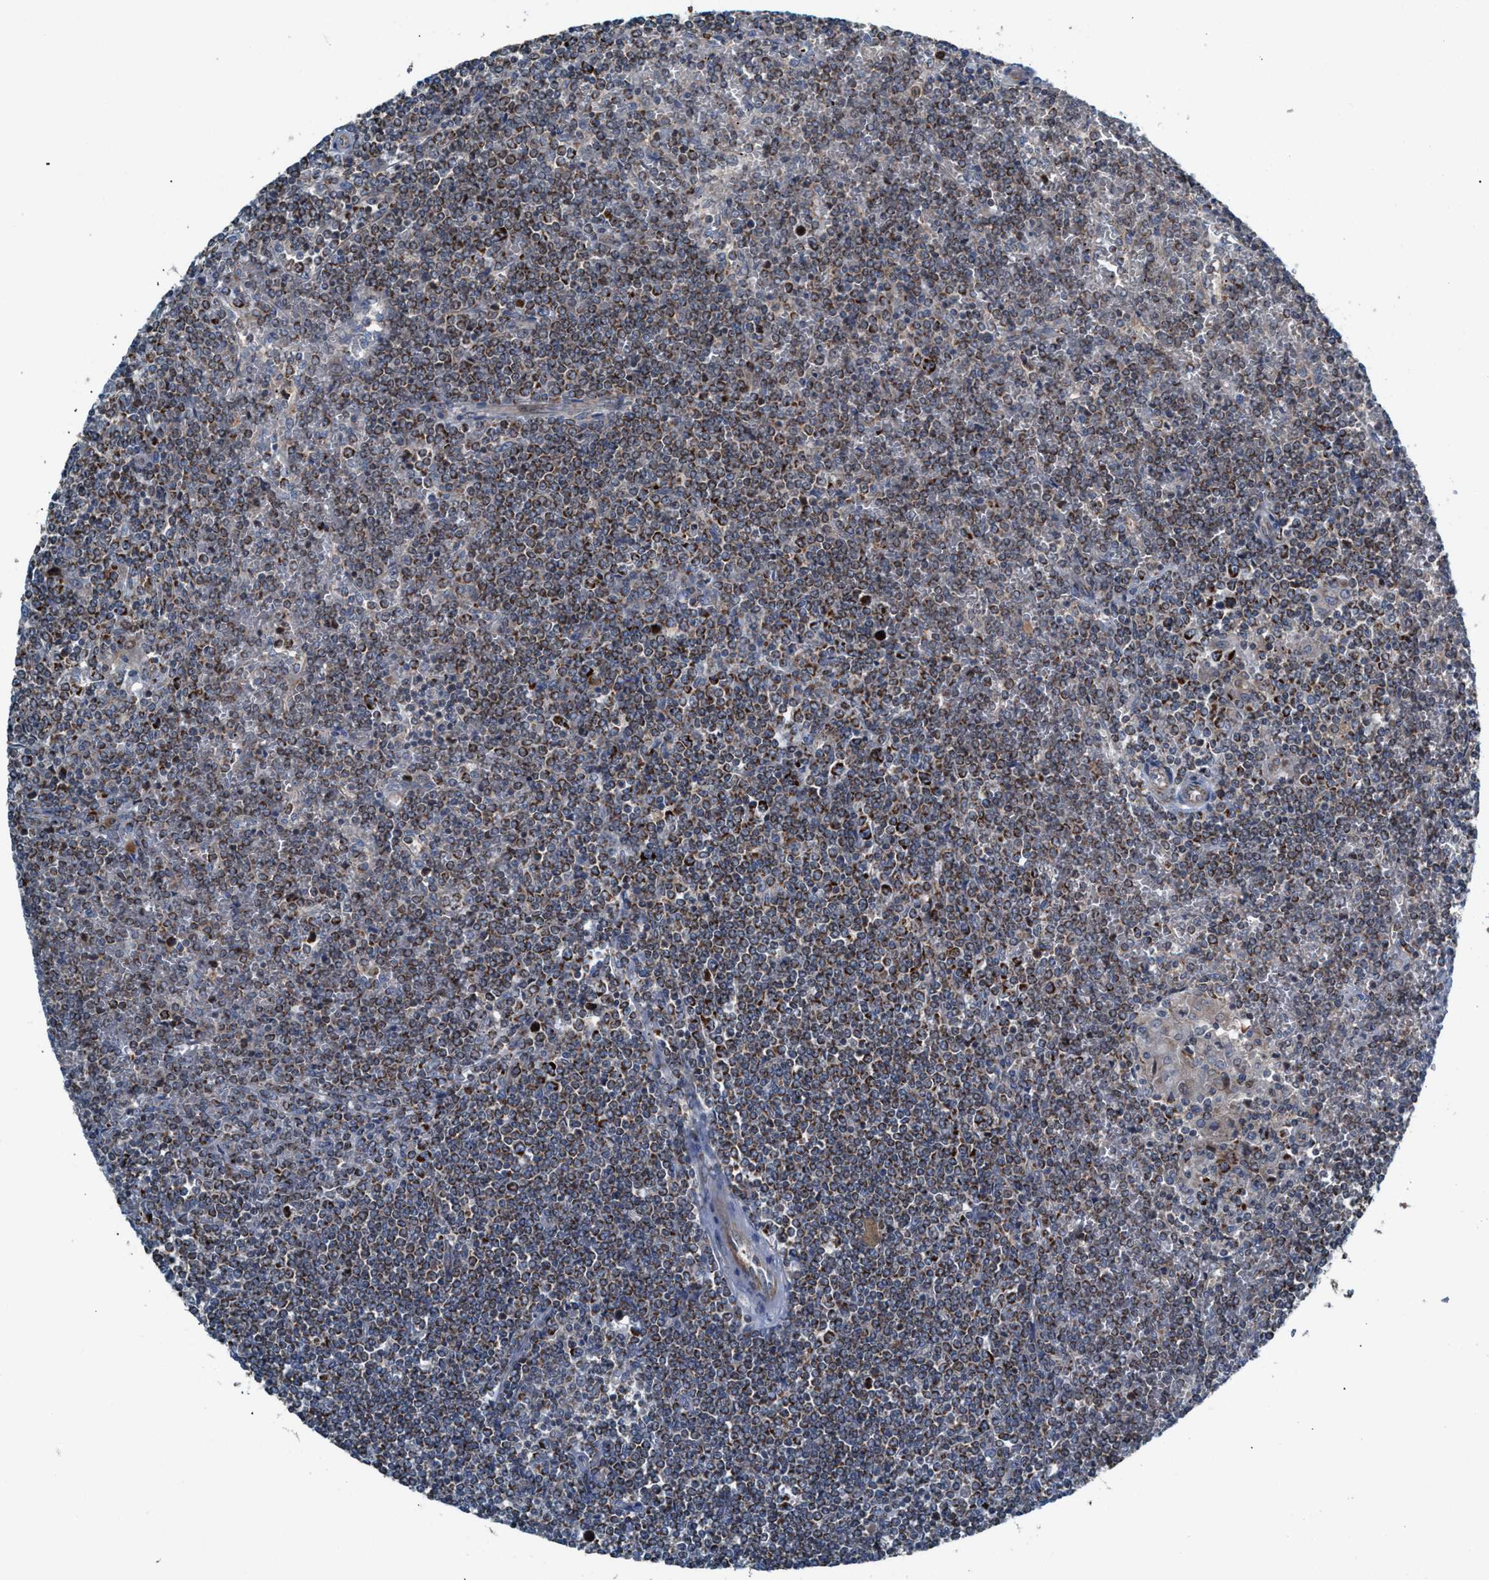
{"staining": {"intensity": "strong", "quantity": ">75%", "location": "cytoplasmic/membranous"}, "tissue": "lymphoma", "cell_type": "Tumor cells", "image_type": "cancer", "snomed": [{"axis": "morphology", "description": "Malignant lymphoma, non-Hodgkin's type, Low grade"}, {"axis": "topography", "description": "Spleen"}], "caption": "Strong cytoplasmic/membranous positivity for a protein is identified in about >75% of tumor cells of lymphoma using immunohistochemistry.", "gene": "MRM1", "patient": {"sex": "female", "age": 19}}